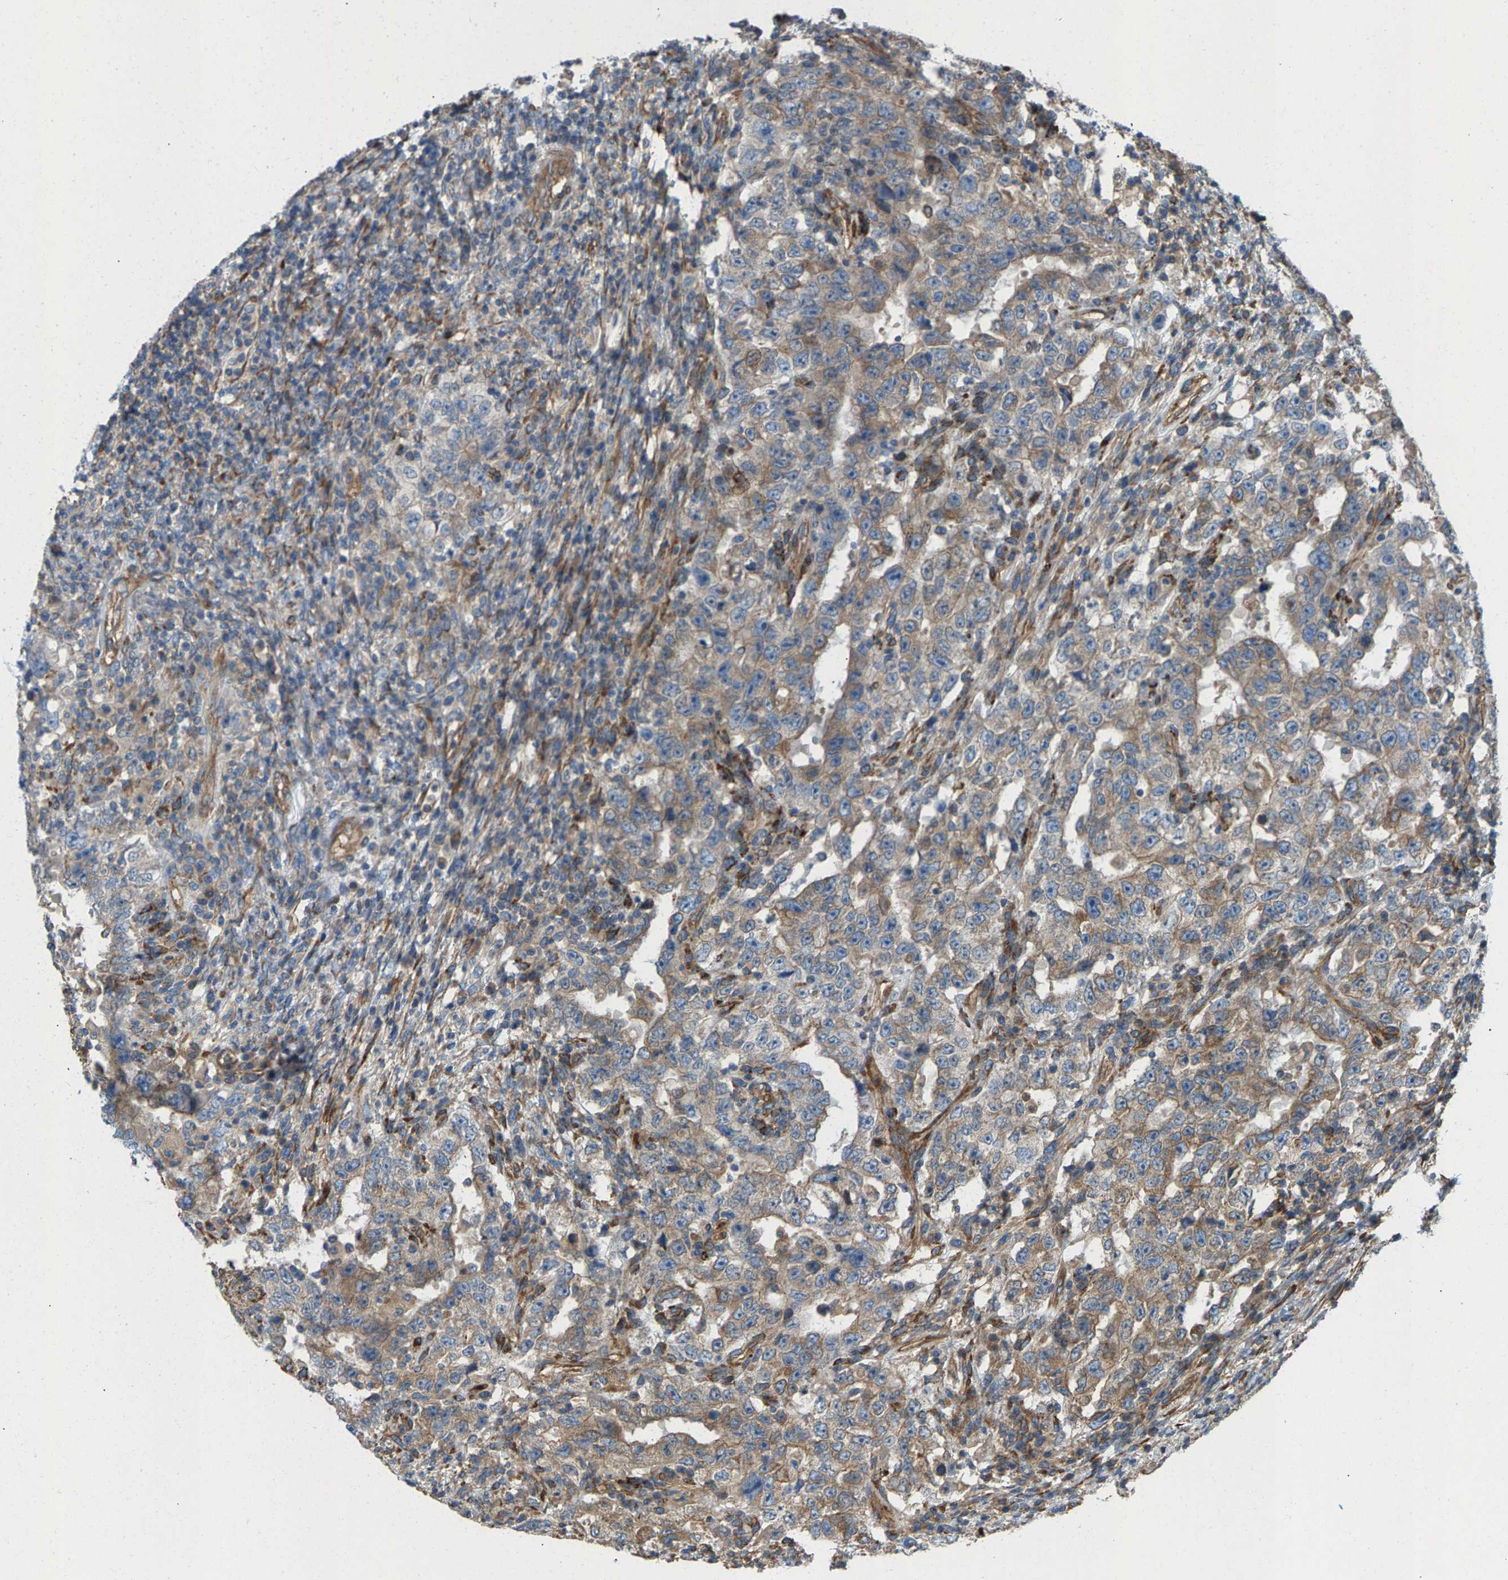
{"staining": {"intensity": "weak", "quantity": "25%-75%", "location": "cytoplasmic/membranous"}, "tissue": "testis cancer", "cell_type": "Tumor cells", "image_type": "cancer", "snomed": [{"axis": "morphology", "description": "Carcinoma, Embryonal, NOS"}, {"axis": "topography", "description": "Testis"}], "caption": "An image of human testis embryonal carcinoma stained for a protein reveals weak cytoplasmic/membranous brown staining in tumor cells.", "gene": "PDCL", "patient": {"sex": "male", "age": 26}}